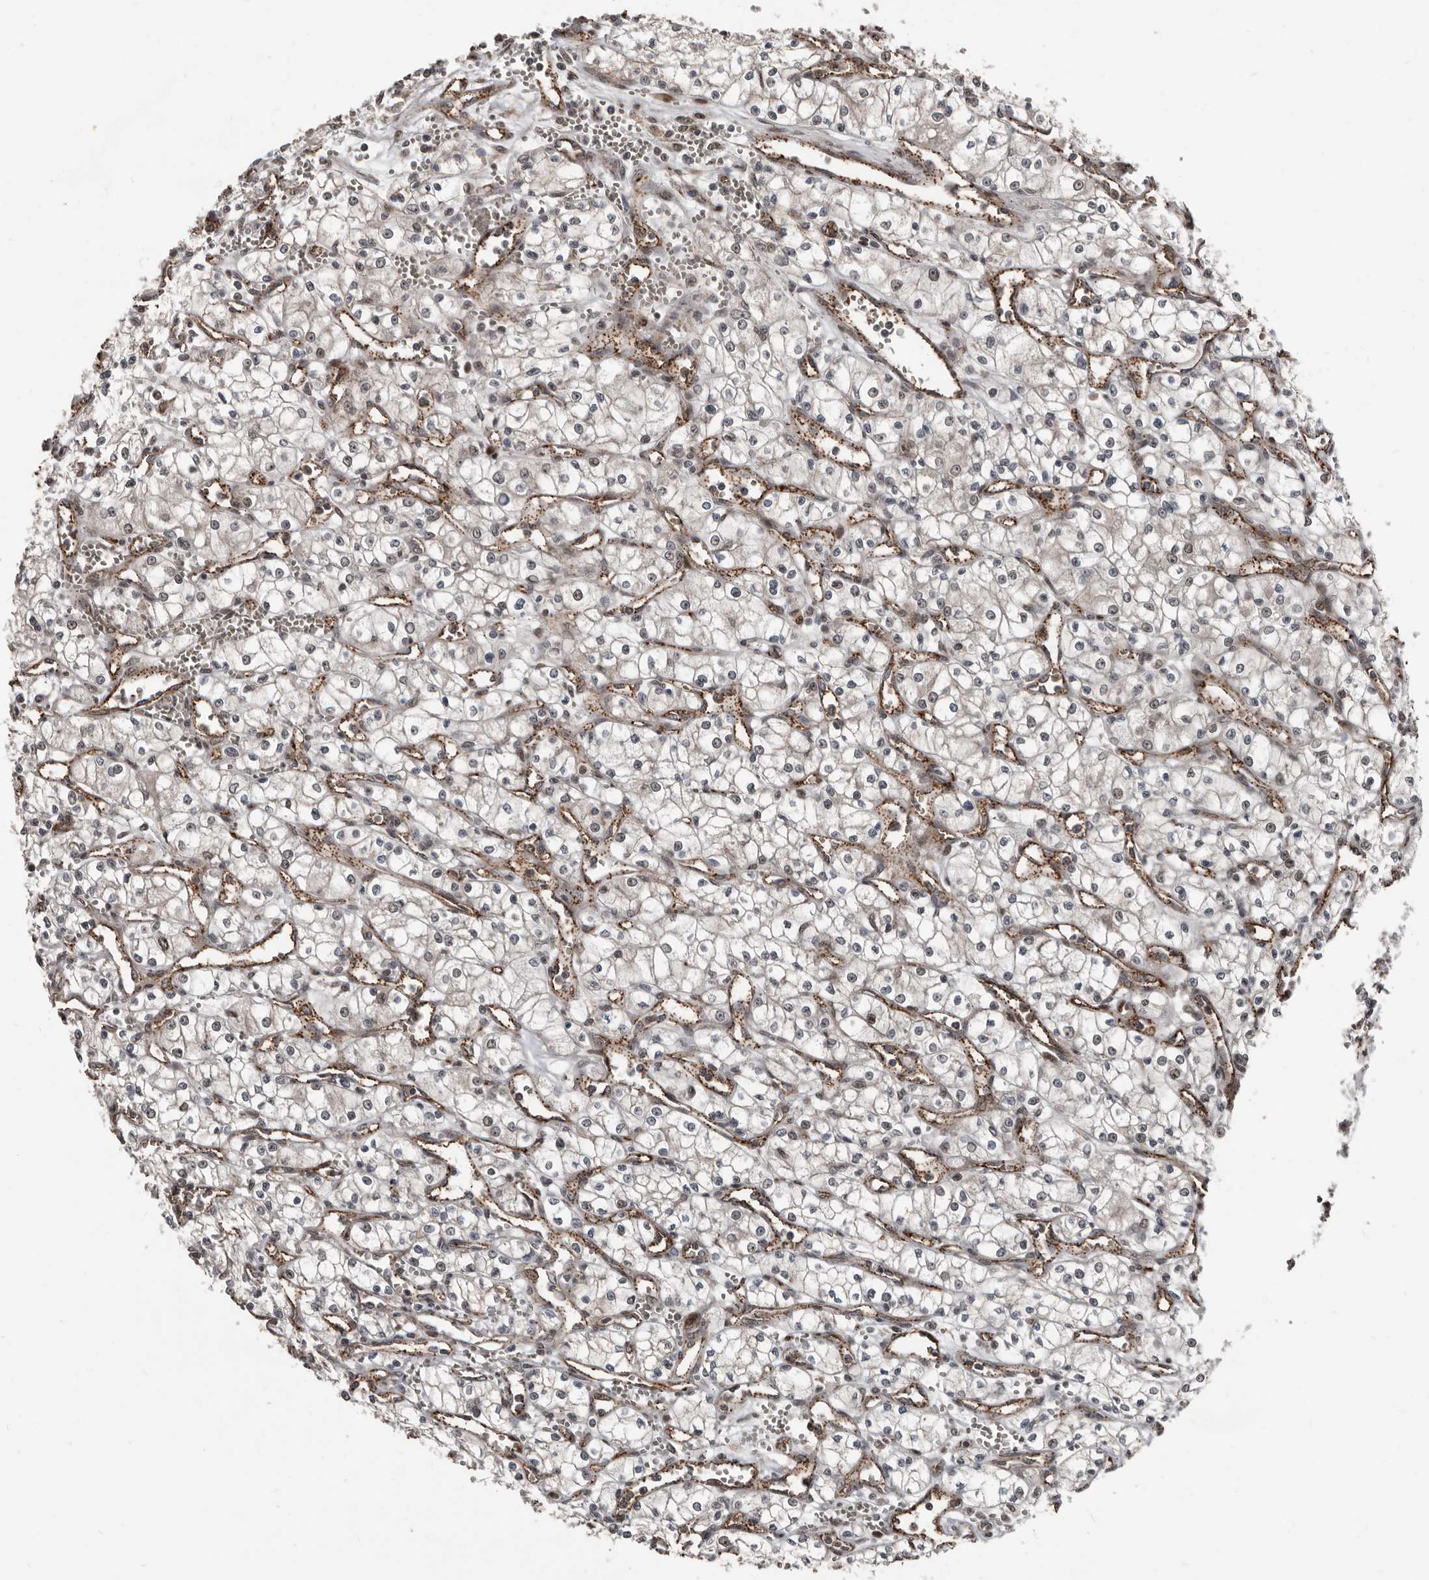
{"staining": {"intensity": "negative", "quantity": "none", "location": "none"}, "tissue": "renal cancer", "cell_type": "Tumor cells", "image_type": "cancer", "snomed": [{"axis": "morphology", "description": "Adenocarcinoma, NOS"}, {"axis": "topography", "description": "Kidney"}], "caption": "Immunohistochemistry (IHC) image of human renal cancer (adenocarcinoma) stained for a protein (brown), which shows no staining in tumor cells.", "gene": "CHD1L", "patient": {"sex": "male", "age": 59}}